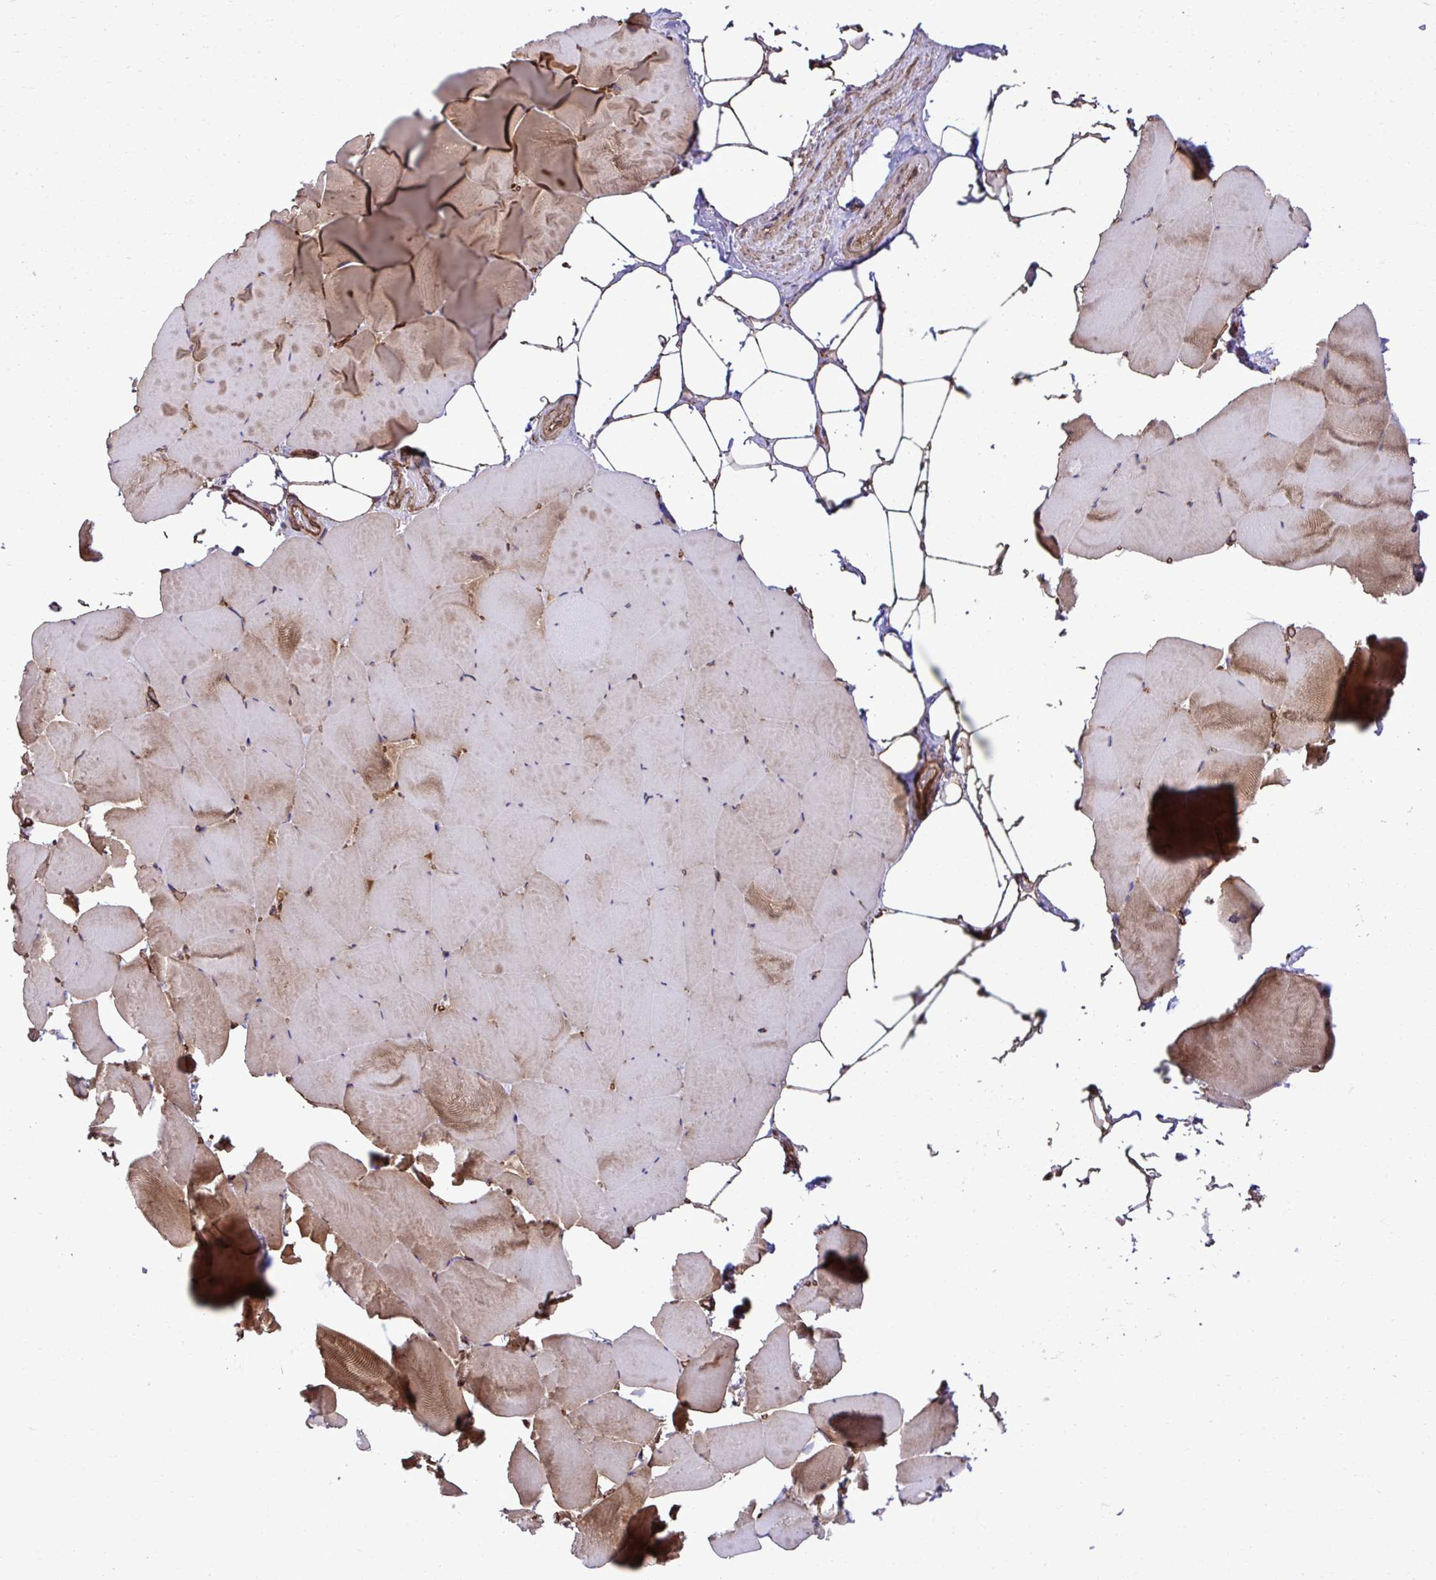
{"staining": {"intensity": "moderate", "quantity": "25%-75%", "location": "cytoplasmic/membranous"}, "tissue": "skeletal muscle", "cell_type": "Myocytes", "image_type": "normal", "snomed": [{"axis": "morphology", "description": "Normal tissue, NOS"}, {"axis": "topography", "description": "Skeletal muscle"}], "caption": "Immunohistochemical staining of unremarkable human skeletal muscle exhibits medium levels of moderate cytoplasmic/membranous staining in about 25%-75% of myocytes.", "gene": "TRIM52", "patient": {"sex": "female", "age": 64}}